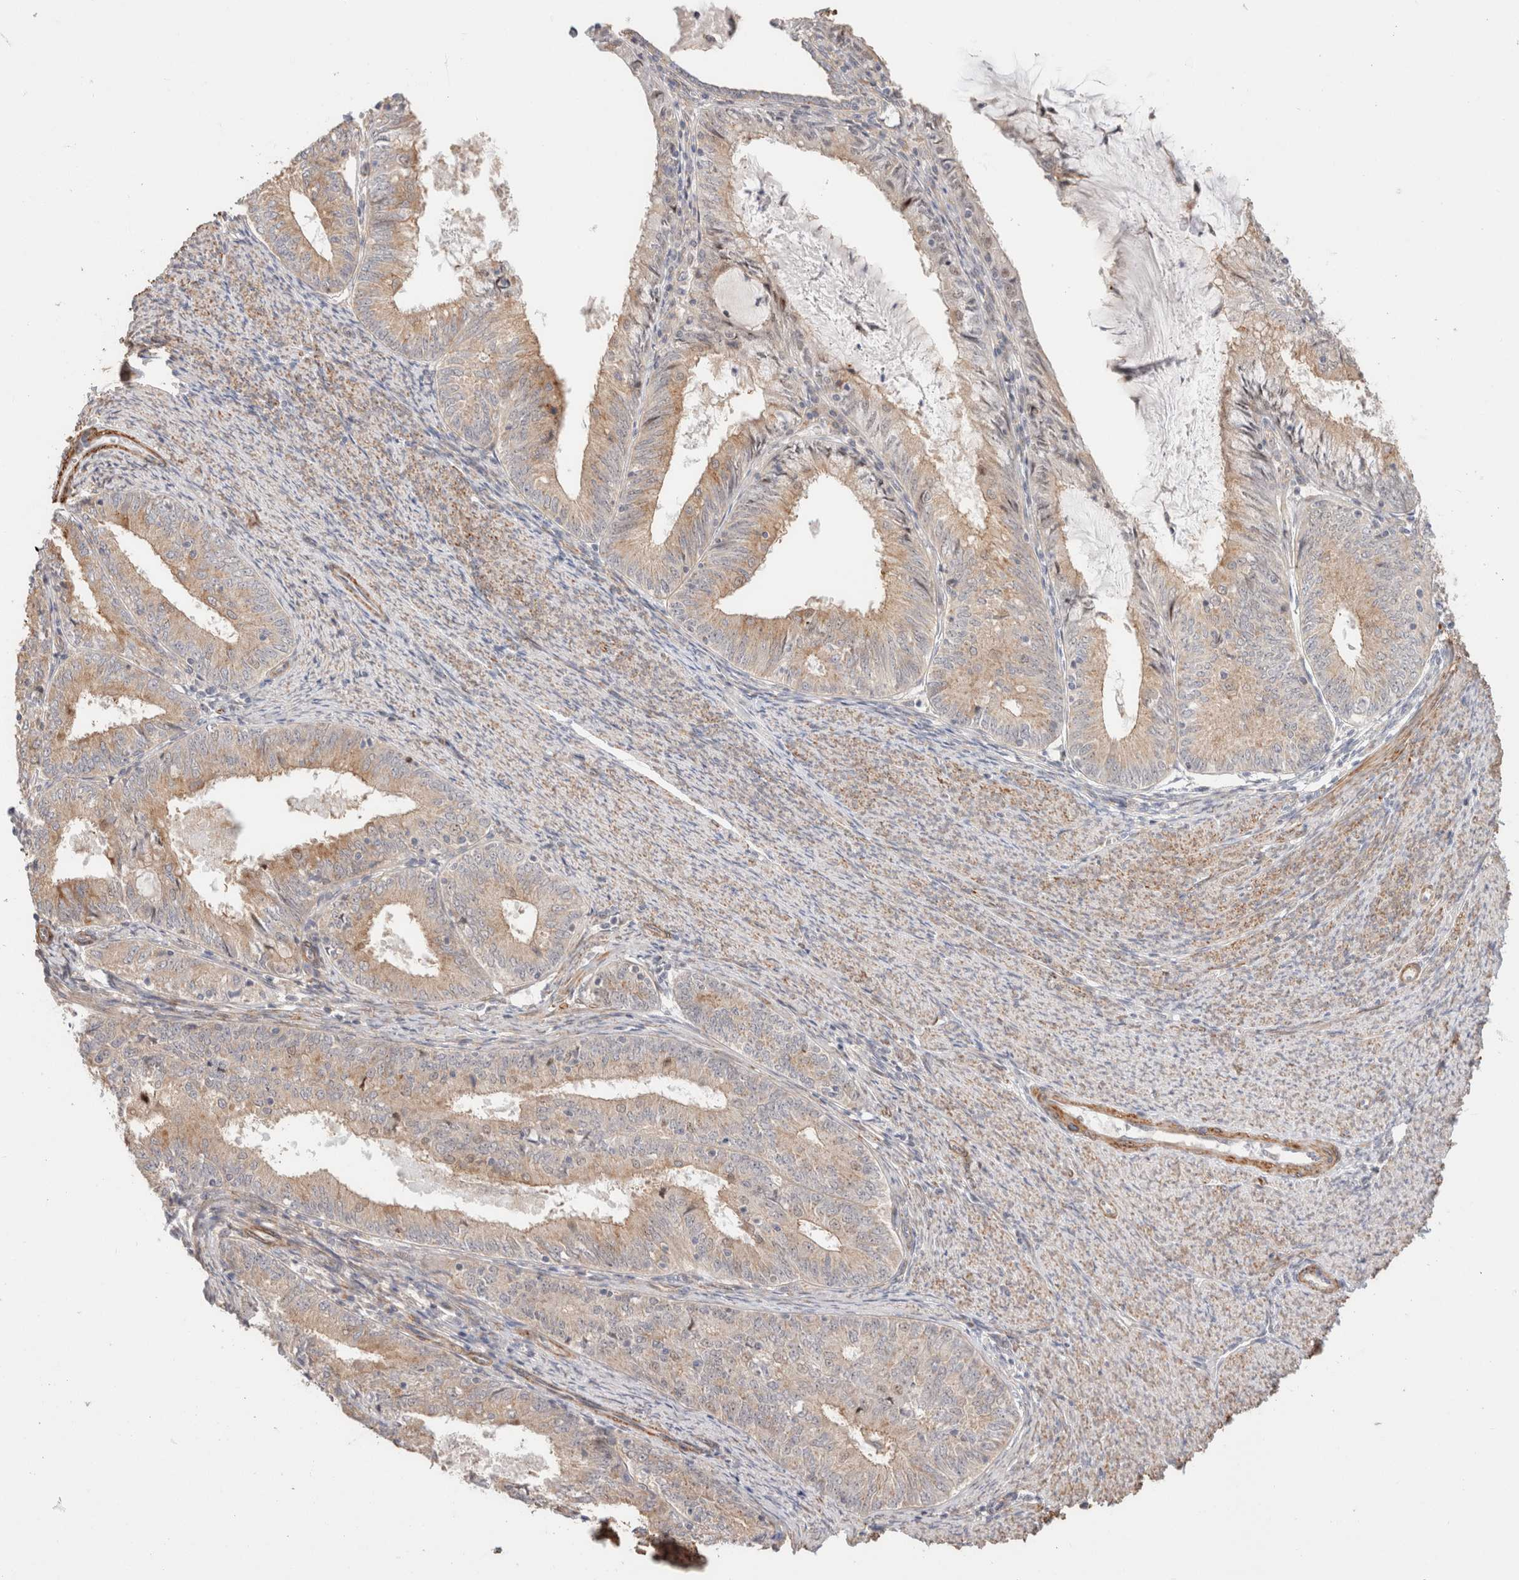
{"staining": {"intensity": "weak", "quantity": ">75%", "location": "cytoplasmic/membranous"}, "tissue": "endometrial cancer", "cell_type": "Tumor cells", "image_type": "cancer", "snomed": [{"axis": "morphology", "description": "Adenocarcinoma, NOS"}, {"axis": "topography", "description": "Endometrium"}], "caption": "A photomicrograph of endometrial cancer stained for a protein exhibits weak cytoplasmic/membranous brown staining in tumor cells. The staining was performed using DAB (3,3'-diaminobenzidine), with brown indicating positive protein expression. Nuclei are stained blue with hematoxylin.", "gene": "ID3", "patient": {"sex": "female", "age": 57}}